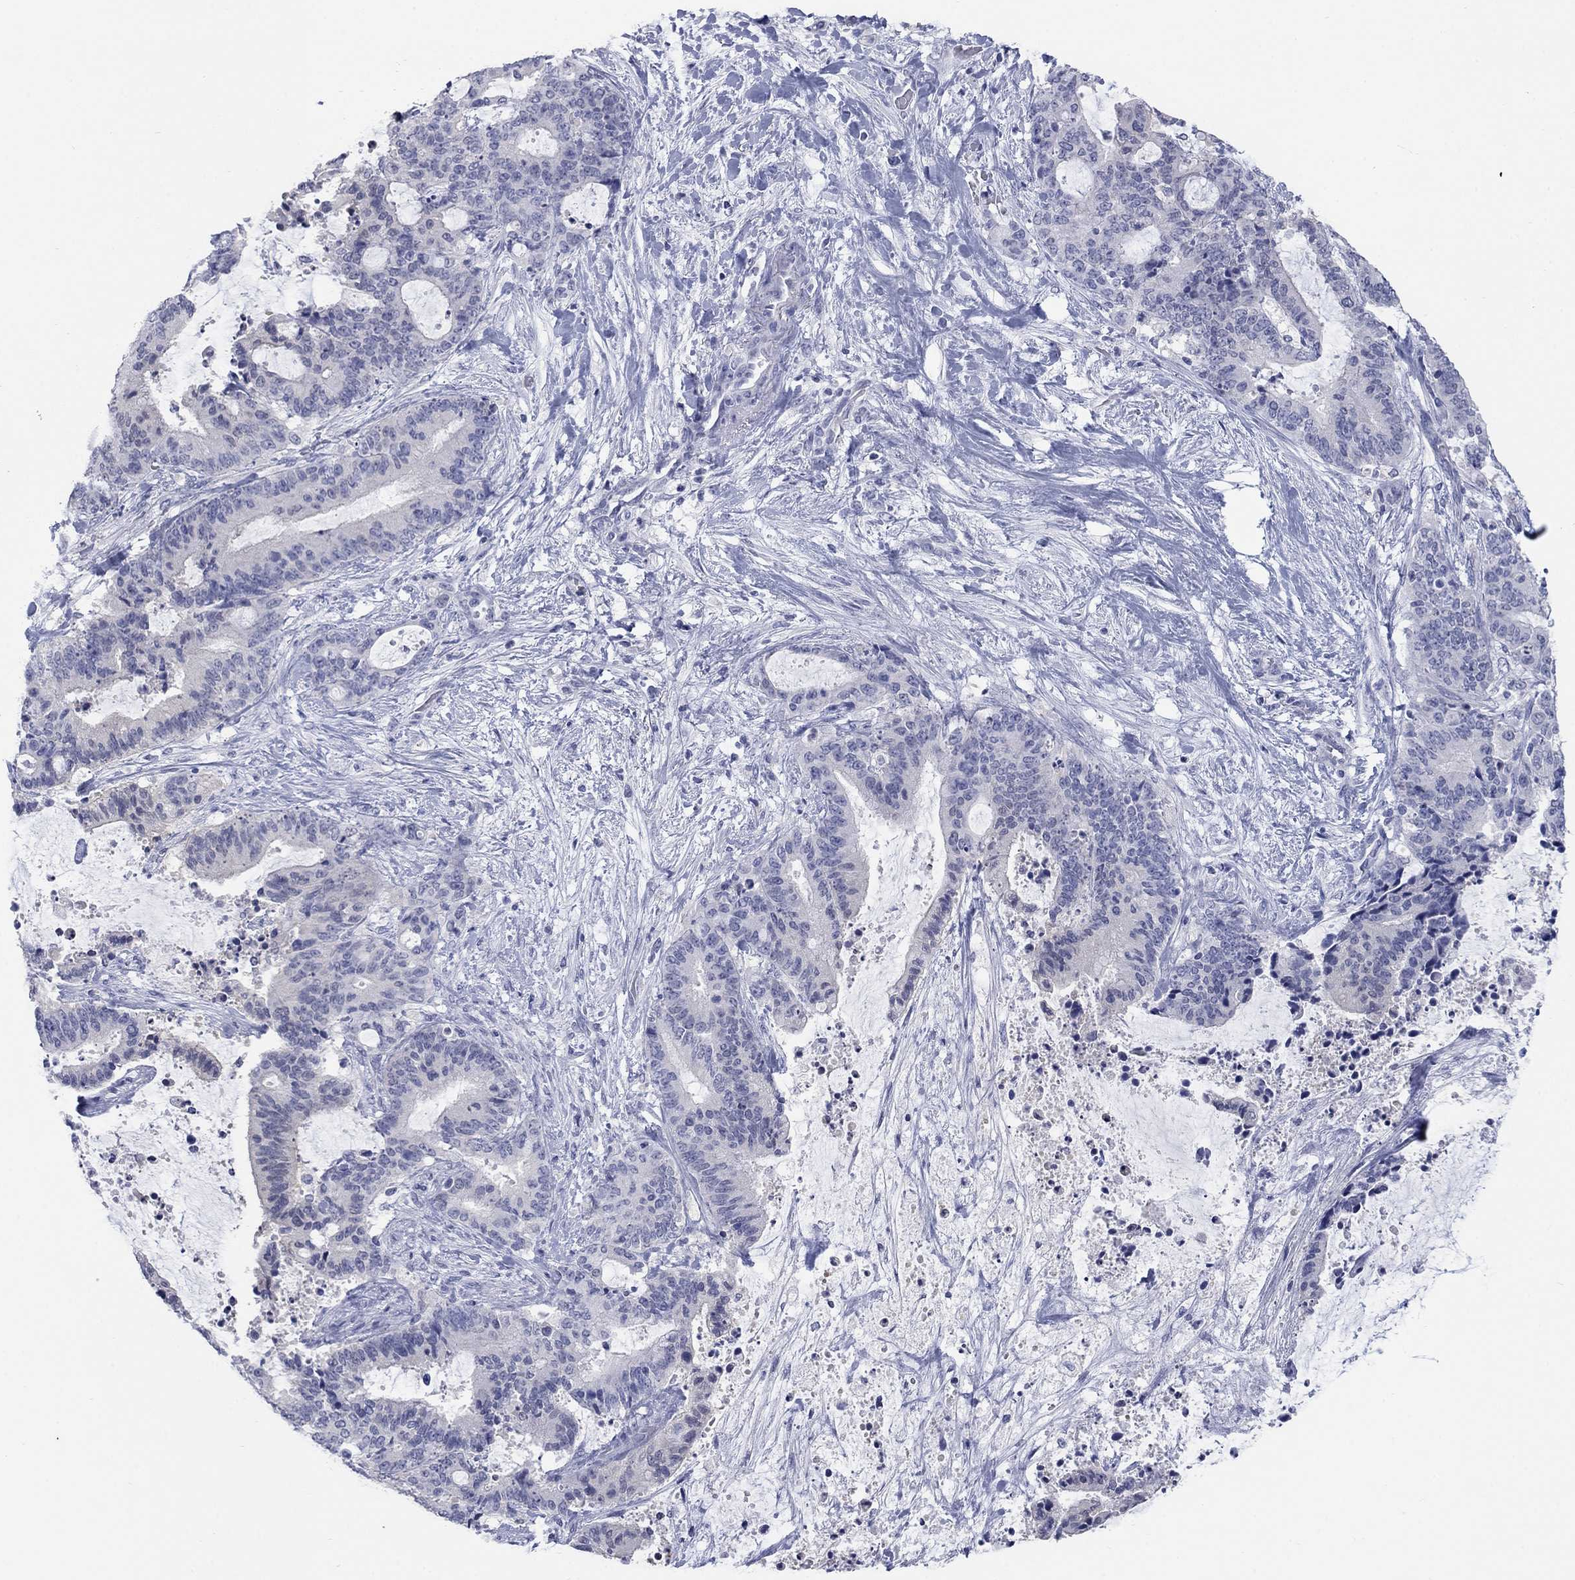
{"staining": {"intensity": "negative", "quantity": "none", "location": "none"}, "tissue": "liver cancer", "cell_type": "Tumor cells", "image_type": "cancer", "snomed": [{"axis": "morphology", "description": "Cholangiocarcinoma"}, {"axis": "topography", "description": "Liver"}], "caption": "Liver cholangiocarcinoma stained for a protein using immunohistochemistry shows no positivity tumor cells.", "gene": "ATP6V1G2", "patient": {"sex": "female", "age": 73}}